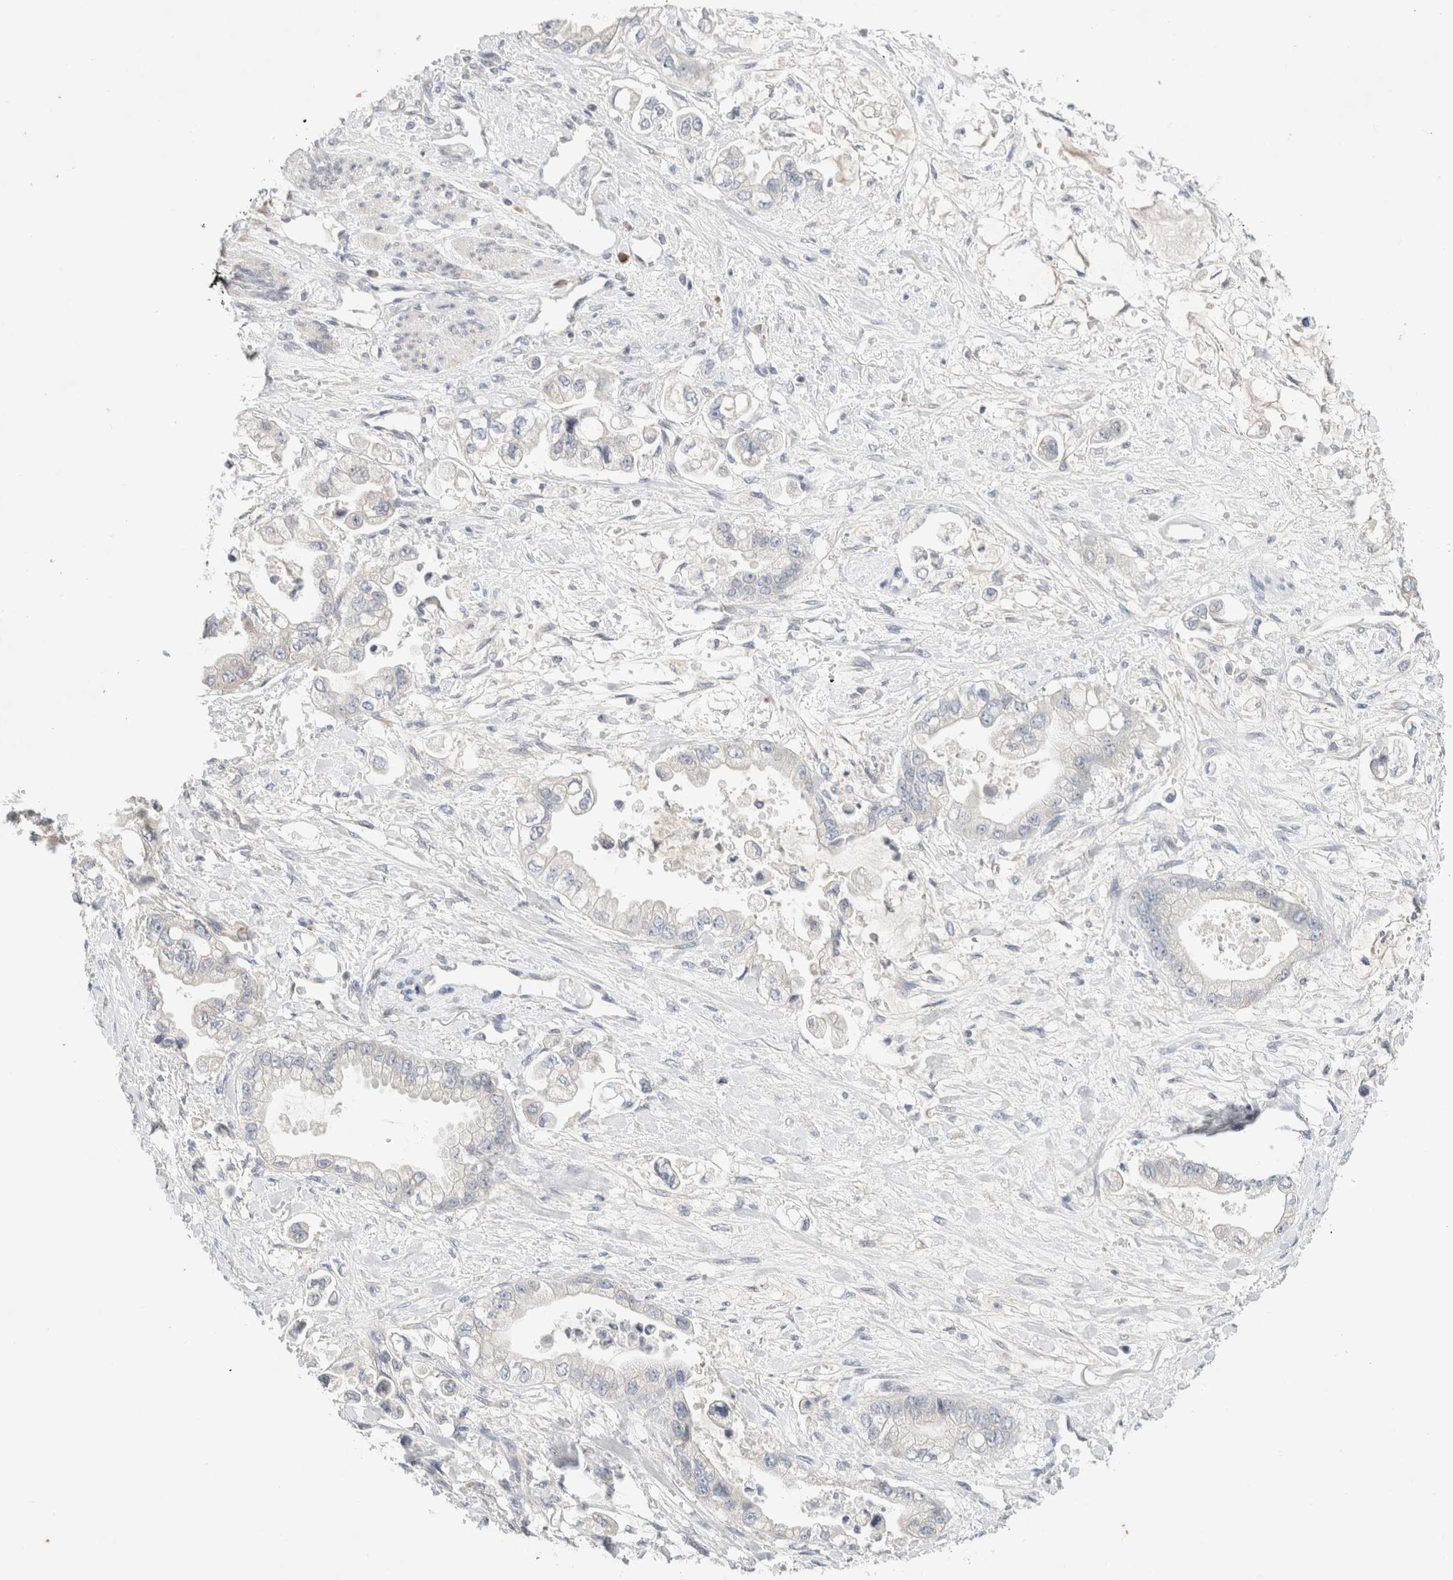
{"staining": {"intensity": "negative", "quantity": "none", "location": "none"}, "tissue": "stomach cancer", "cell_type": "Tumor cells", "image_type": "cancer", "snomed": [{"axis": "morphology", "description": "Adenocarcinoma, NOS"}, {"axis": "topography", "description": "Stomach"}], "caption": "Immunohistochemistry (IHC) histopathology image of neoplastic tissue: human stomach cancer (adenocarcinoma) stained with DAB demonstrates no significant protein expression in tumor cells.", "gene": "SPRTN", "patient": {"sex": "male", "age": 62}}